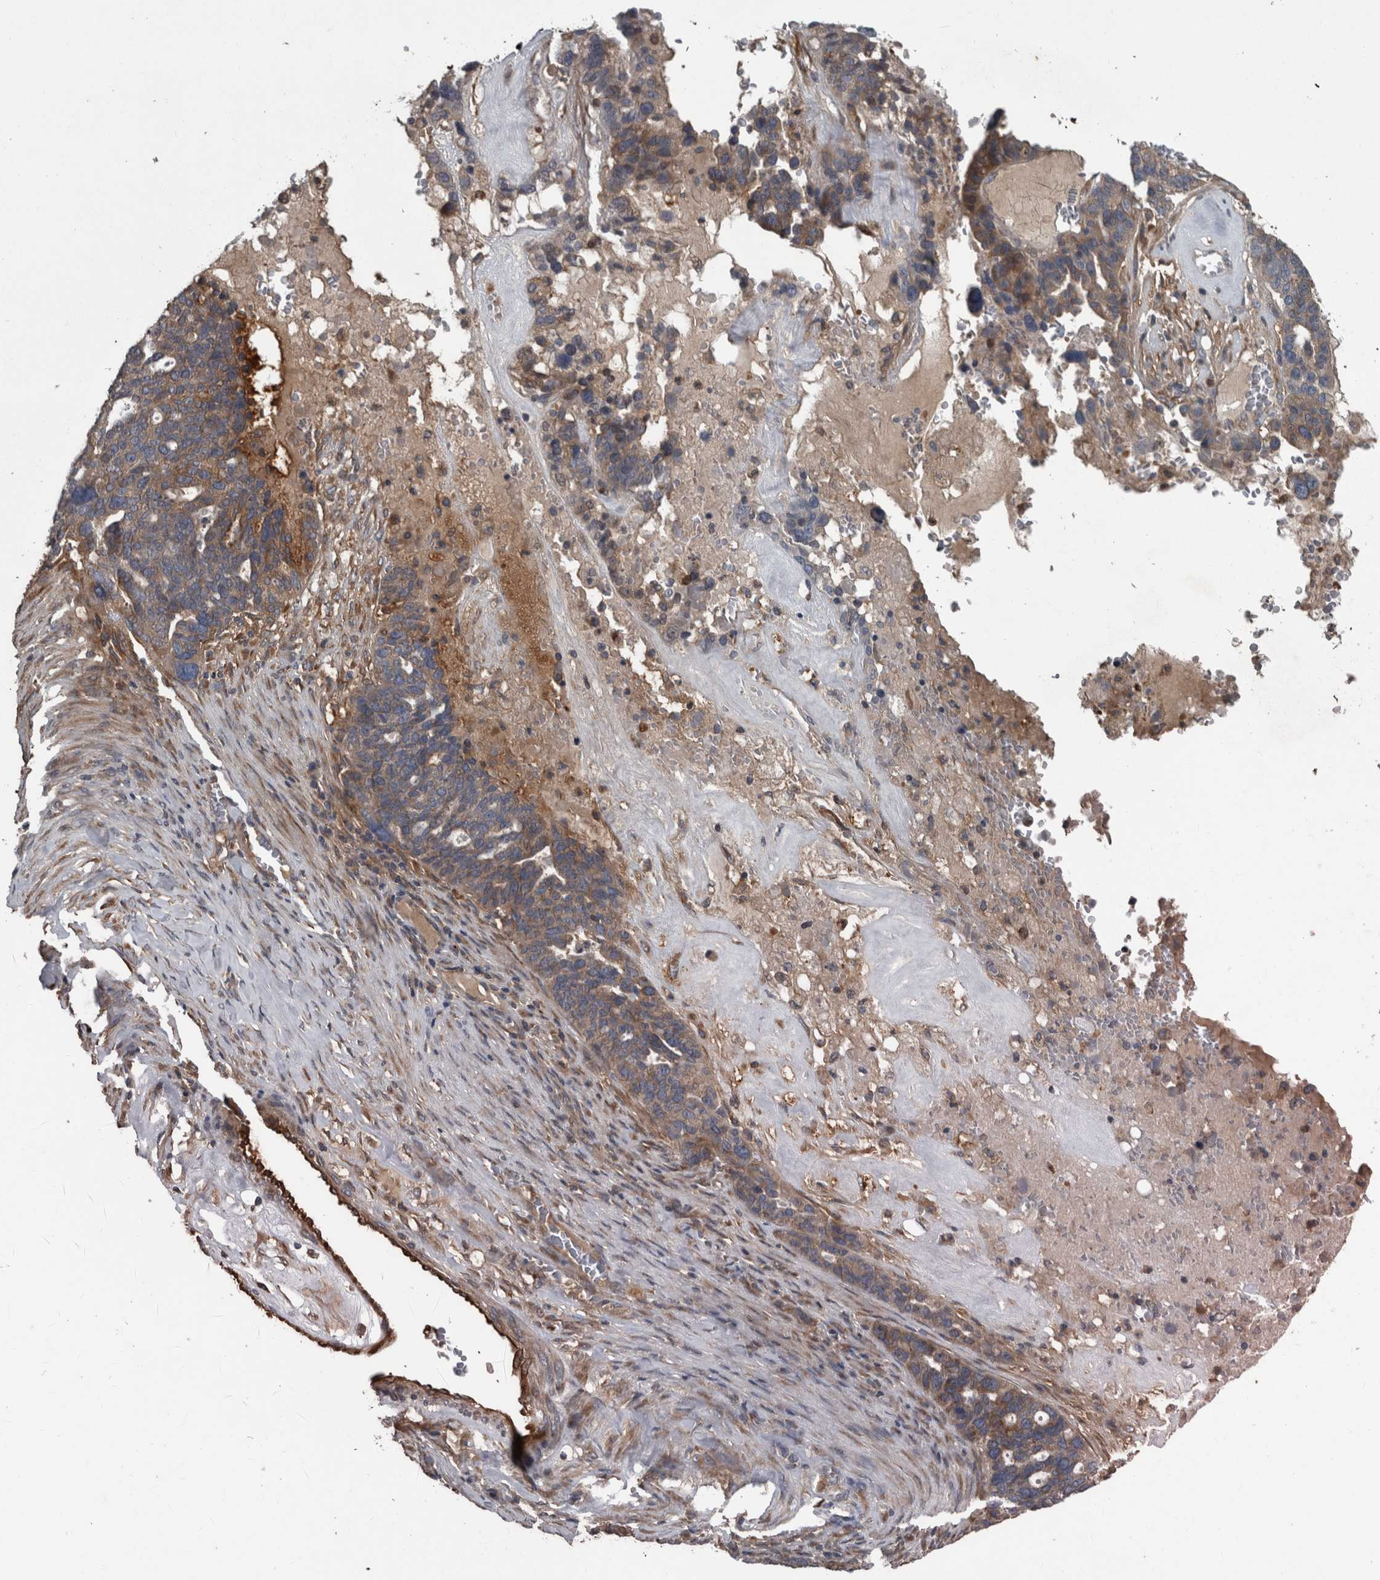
{"staining": {"intensity": "moderate", "quantity": ">75%", "location": "cytoplasmic/membranous"}, "tissue": "ovarian cancer", "cell_type": "Tumor cells", "image_type": "cancer", "snomed": [{"axis": "morphology", "description": "Cystadenocarcinoma, serous, NOS"}, {"axis": "topography", "description": "Ovary"}], "caption": "This is a histology image of immunohistochemistry (IHC) staining of serous cystadenocarcinoma (ovarian), which shows moderate positivity in the cytoplasmic/membranous of tumor cells.", "gene": "EXOC8", "patient": {"sex": "female", "age": 59}}